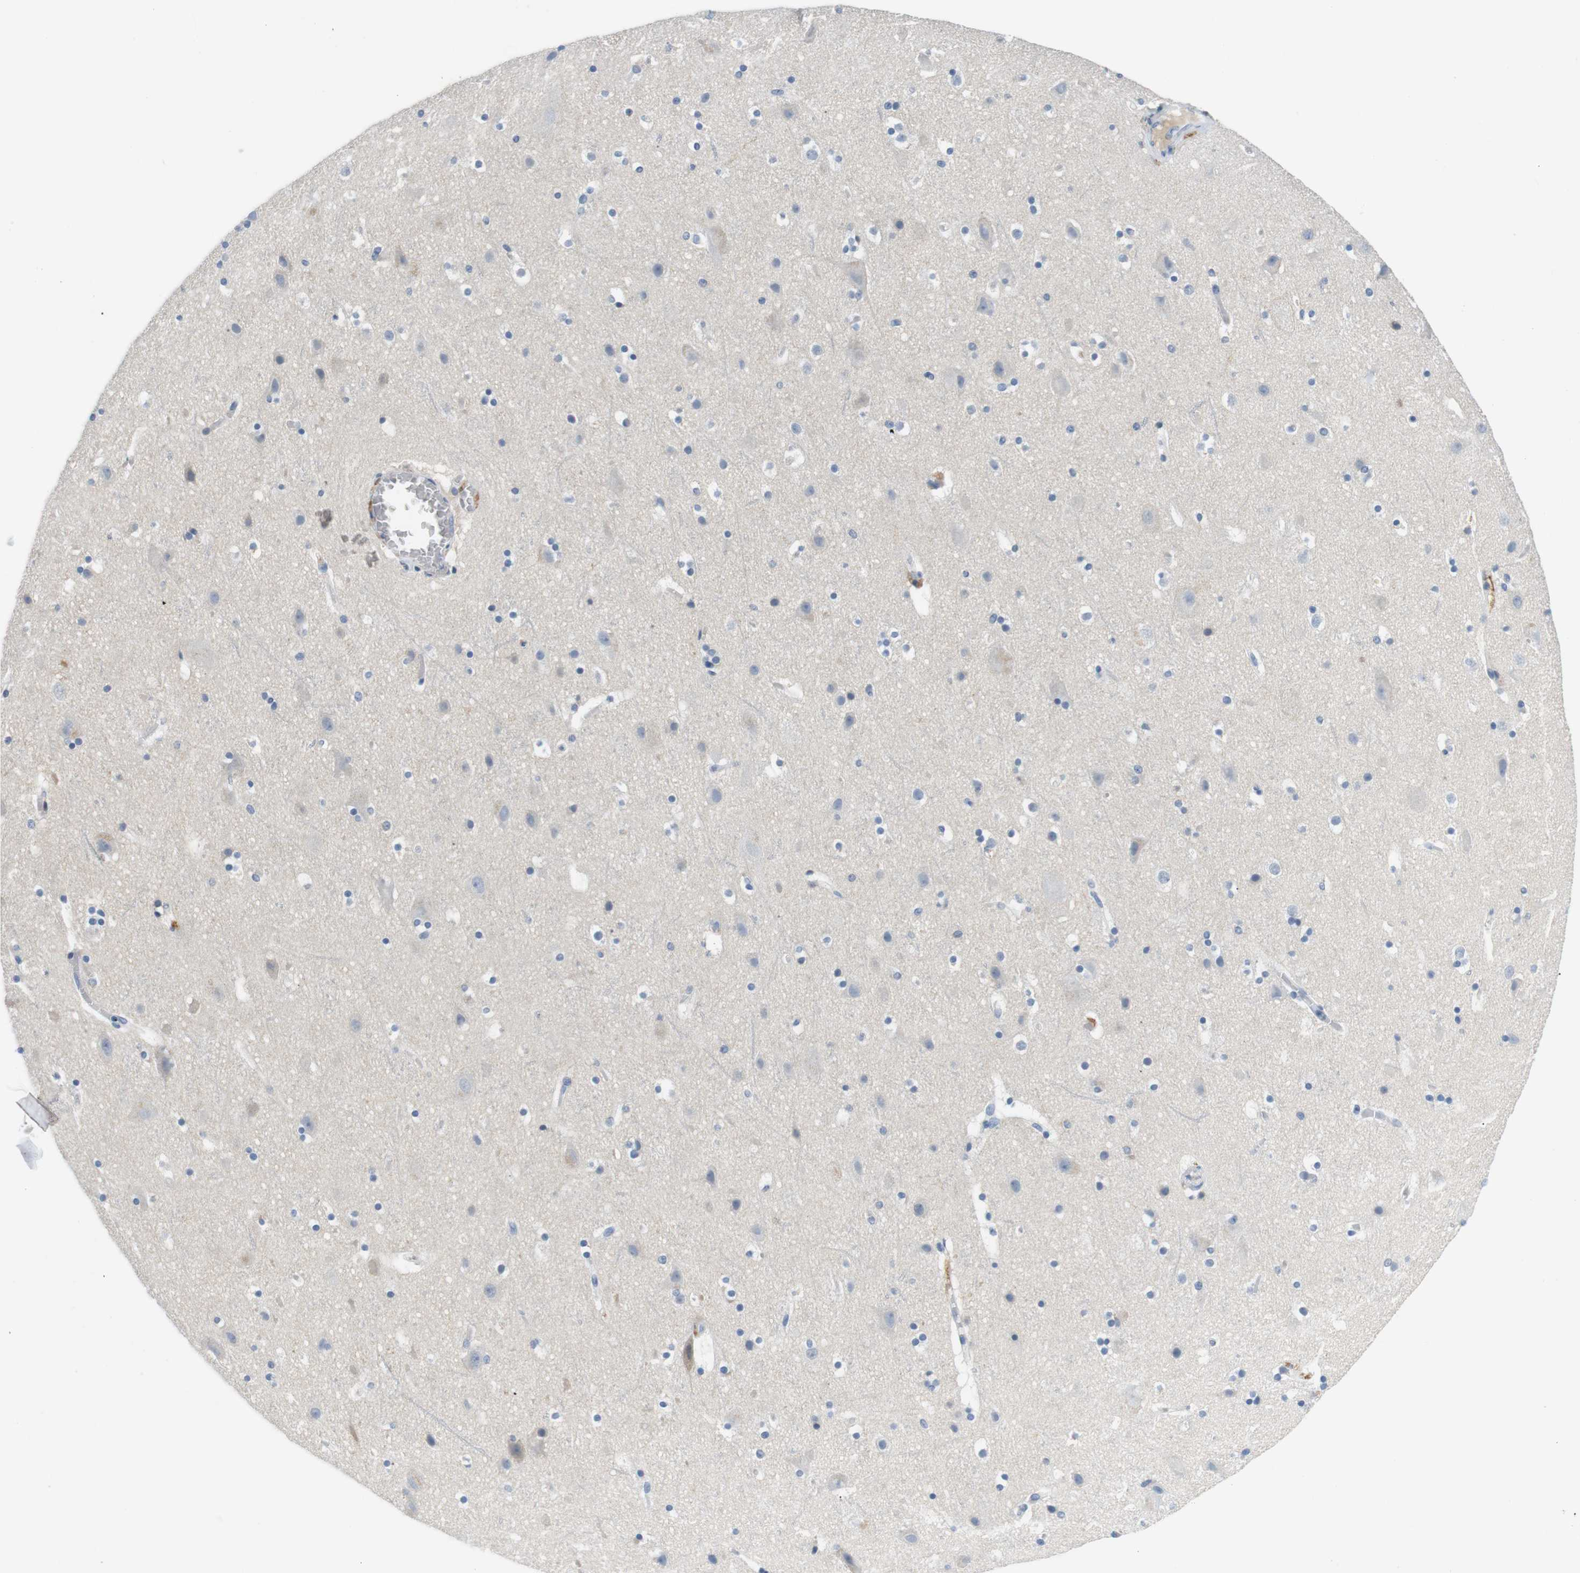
{"staining": {"intensity": "negative", "quantity": "none", "location": "none"}, "tissue": "cerebral cortex", "cell_type": "Endothelial cells", "image_type": "normal", "snomed": [{"axis": "morphology", "description": "Normal tissue, NOS"}, {"axis": "topography", "description": "Cerebral cortex"}], "caption": "Endothelial cells are negative for brown protein staining in benign cerebral cortex. (Brightfield microscopy of DAB (3,3'-diaminobenzidine) immunohistochemistry (IHC) at high magnification).", "gene": "FCGRT", "patient": {"sex": "male", "age": 45}}